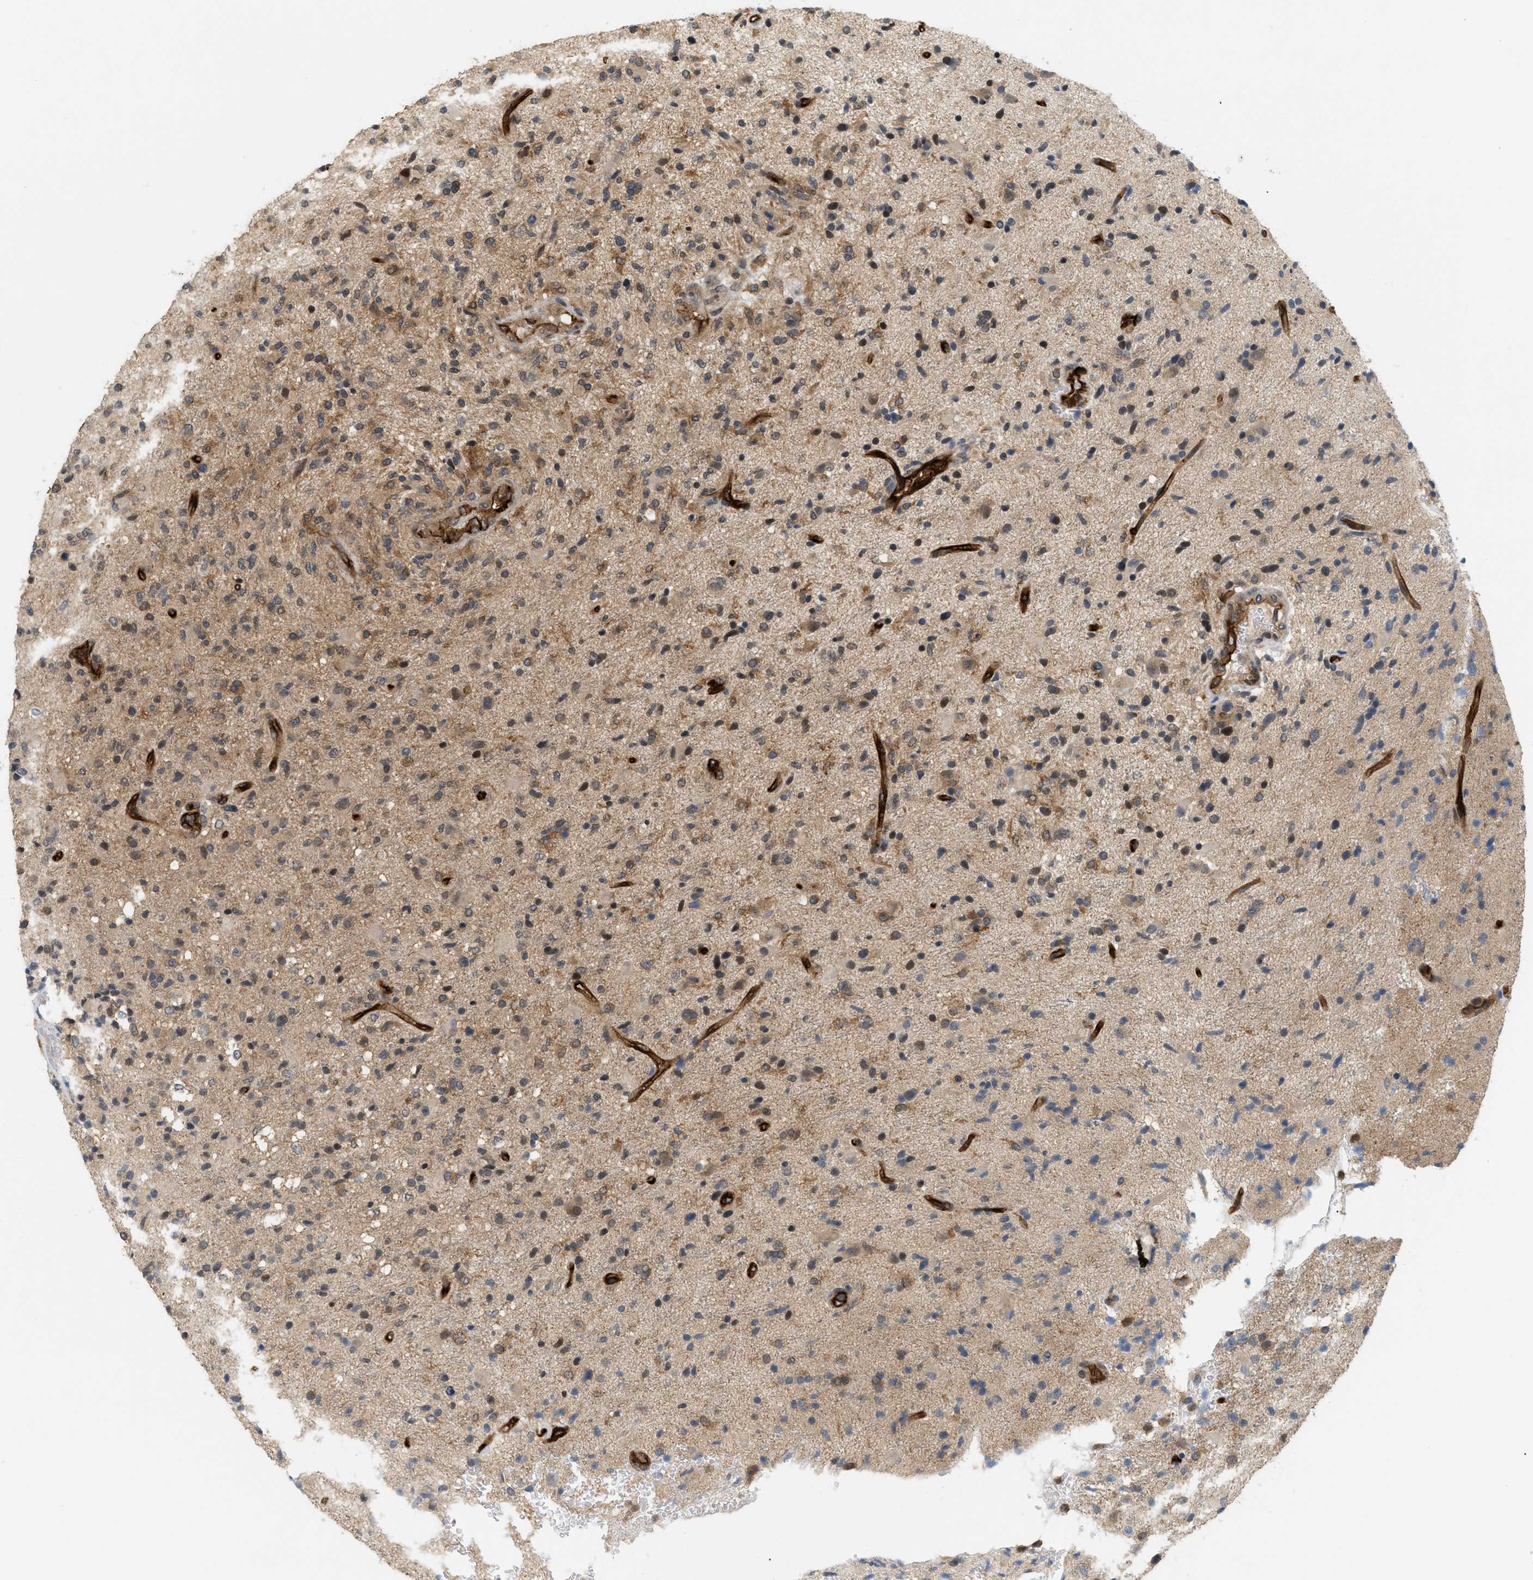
{"staining": {"intensity": "moderate", "quantity": "25%-75%", "location": "cytoplasmic/membranous"}, "tissue": "glioma", "cell_type": "Tumor cells", "image_type": "cancer", "snomed": [{"axis": "morphology", "description": "Glioma, malignant, High grade"}, {"axis": "topography", "description": "Brain"}], "caption": "Tumor cells demonstrate medium levels of moderate cytoplasmic/membranous staining in about 25%-75% of cells in malignant high-grade glioma.", "gene": "PALMD", "patient": {"sex": "male", "age": 72}}